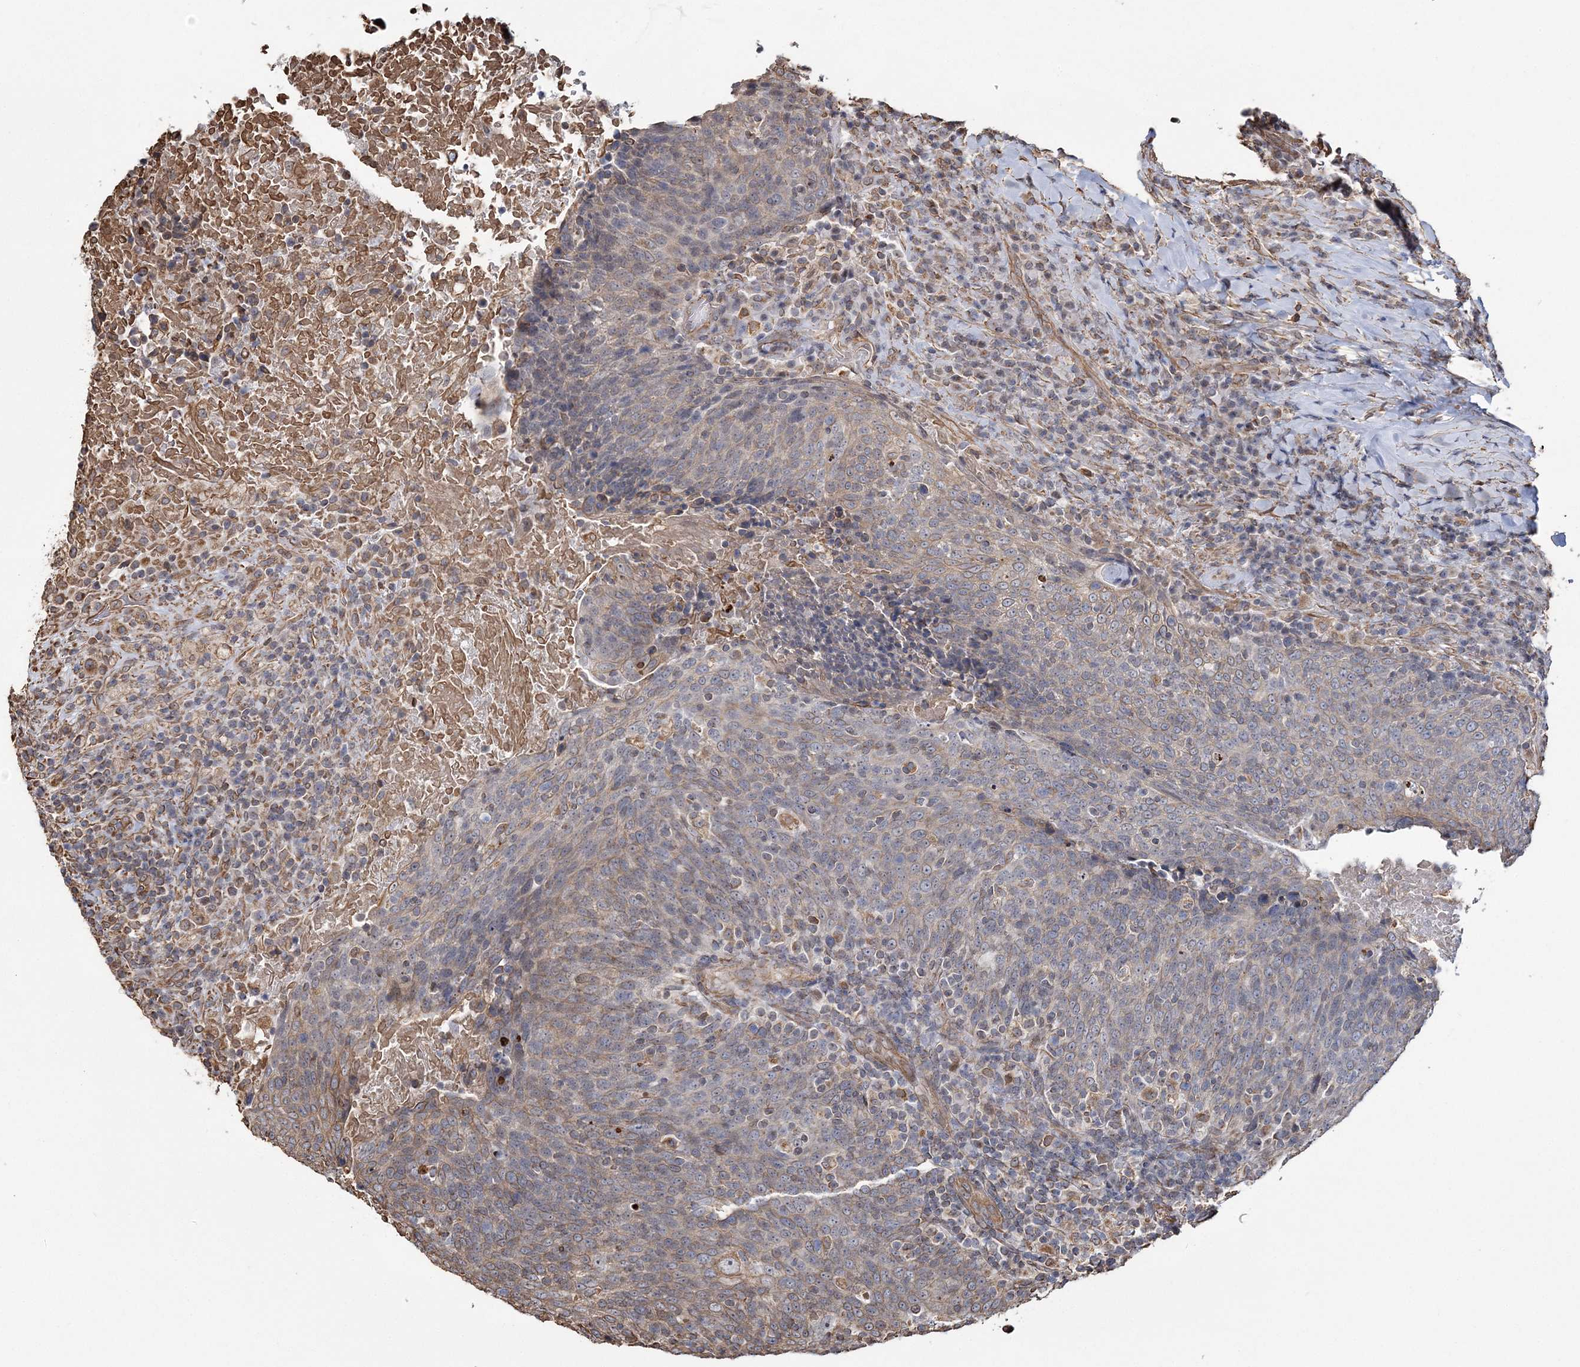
{"staining": {"intensity": "moderate", "quantity": "25%-75%", "location": "cytoplasmic/membranous"}, "tissue": "head and neck cancer", "cell_type": "Tumor cells", "image_type": "cancer", "snomed": [{"axis": "morphology", "description": "Squamous cell carcinoma, NOS"}, {"axis": "morphology", "description": "Squamous cell carcinoma, metastatic, NOS"}, {"axis": "topography", "description": "Lymph node"}, {"axis": "topography", "description": "Head-Neck"}], "caption": "A micrograph of head and neck metastatic squamous cell carcinoma stained for a protein reveals moderate cytoplasmic/membranous brown staining in tumor cells.", "gene": "ATP11B", "patient": {"sex": "male", "age": 62}}